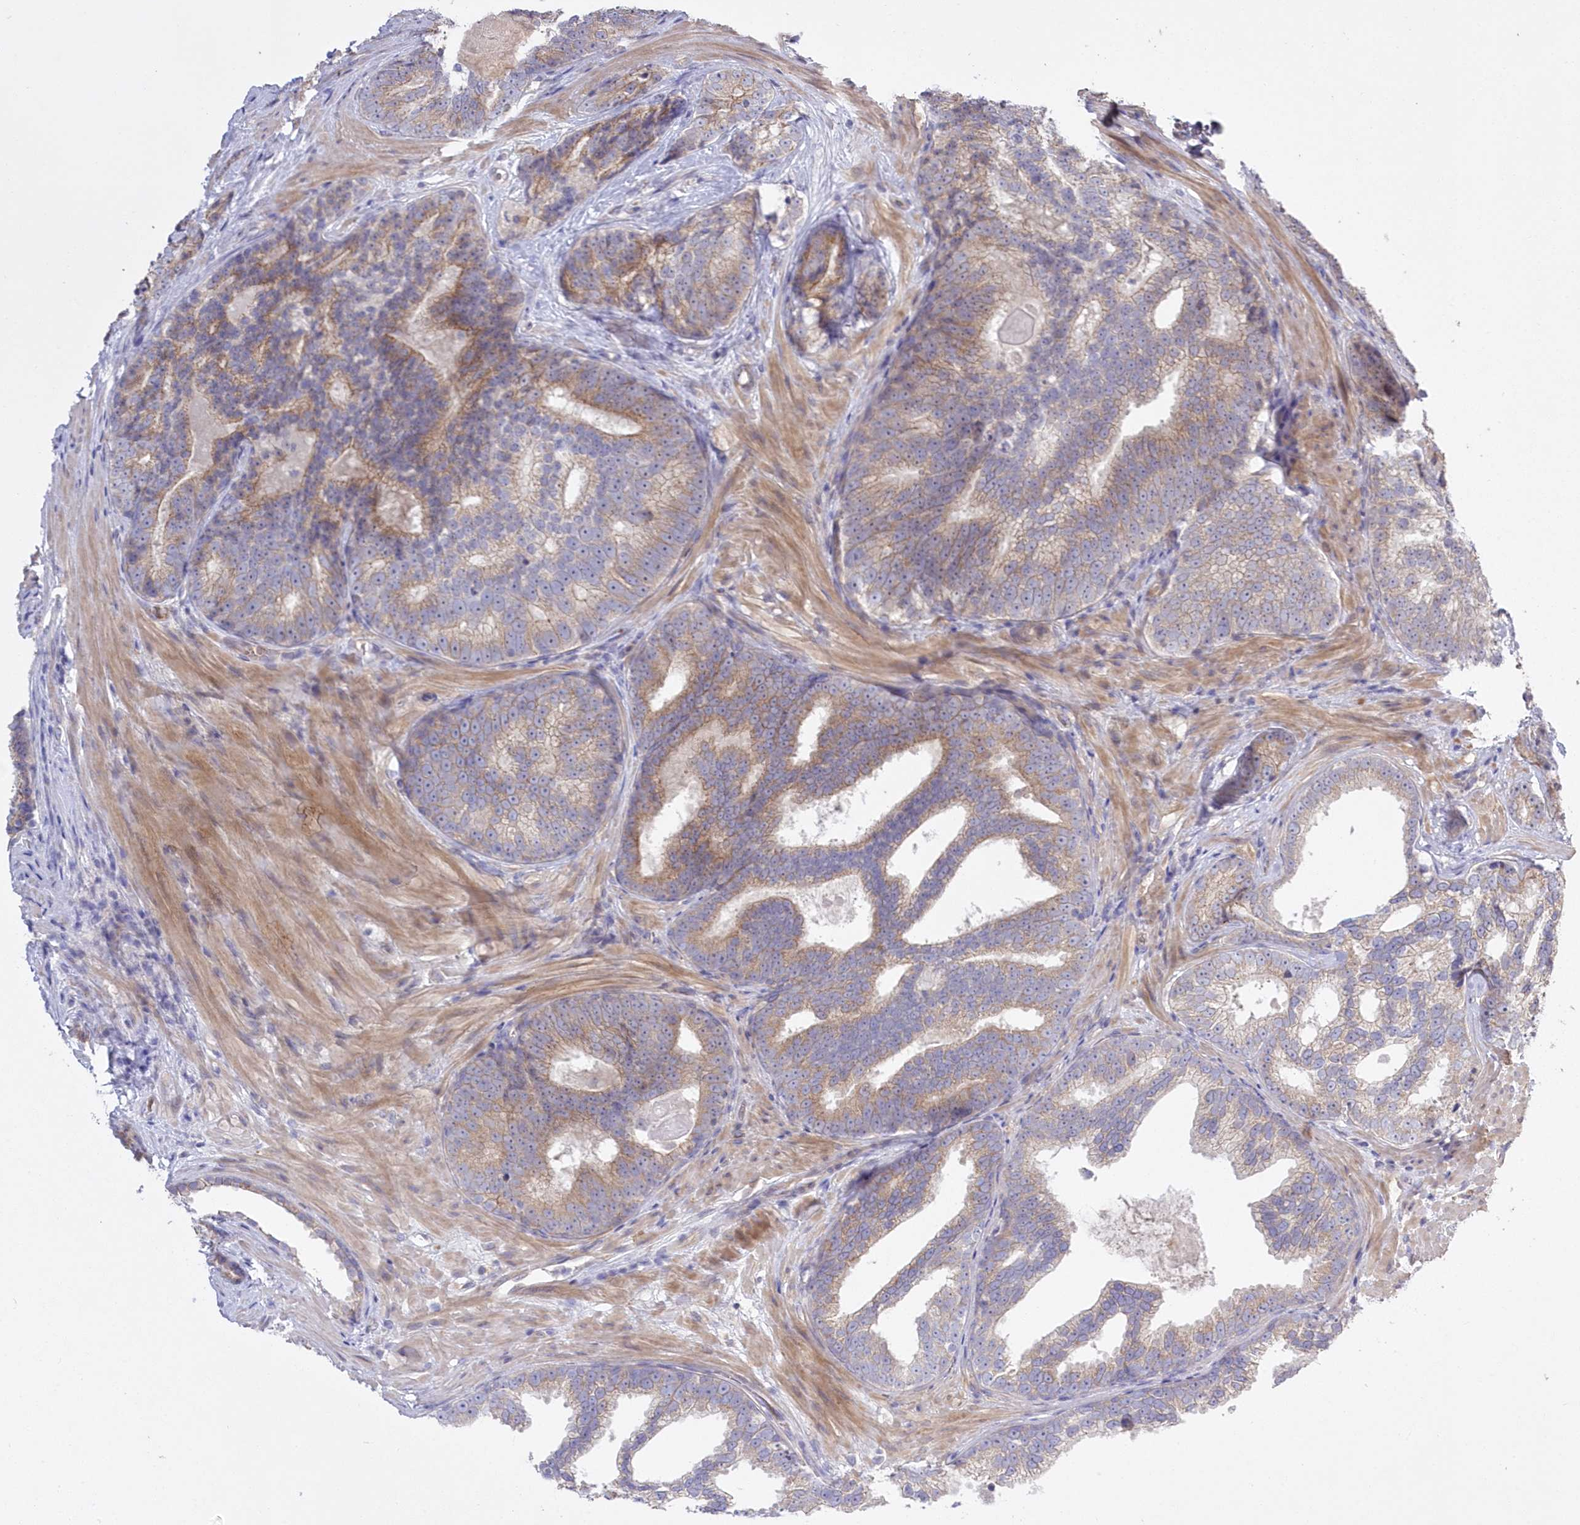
{"staining": {"intensity": "moderate", "quantity": "25%-75%", "location": "cytoplasmic/membranous"}, "tissue": "prostate cancer", "cell_type": "Tumor cells", "image_type": "cancer", "snomed": [{"axis": "morphology", "description": "Adenocarcinoma, High grade"}, {"axis": "topography", "description": "Prostate"}], "caption": "Protein expression analysis of human prostate adenocarcinoma (high-grade) reveals moderate cytoplasmic/membranous expression in about 25%-75% of tumor cells. (DAB (3,3'-diaminobenzidine) IHC, brown staining for protein, blue staining for nuclei).", "gene": "WBP1L", "patient": {"sex": "male", "age": 66}}